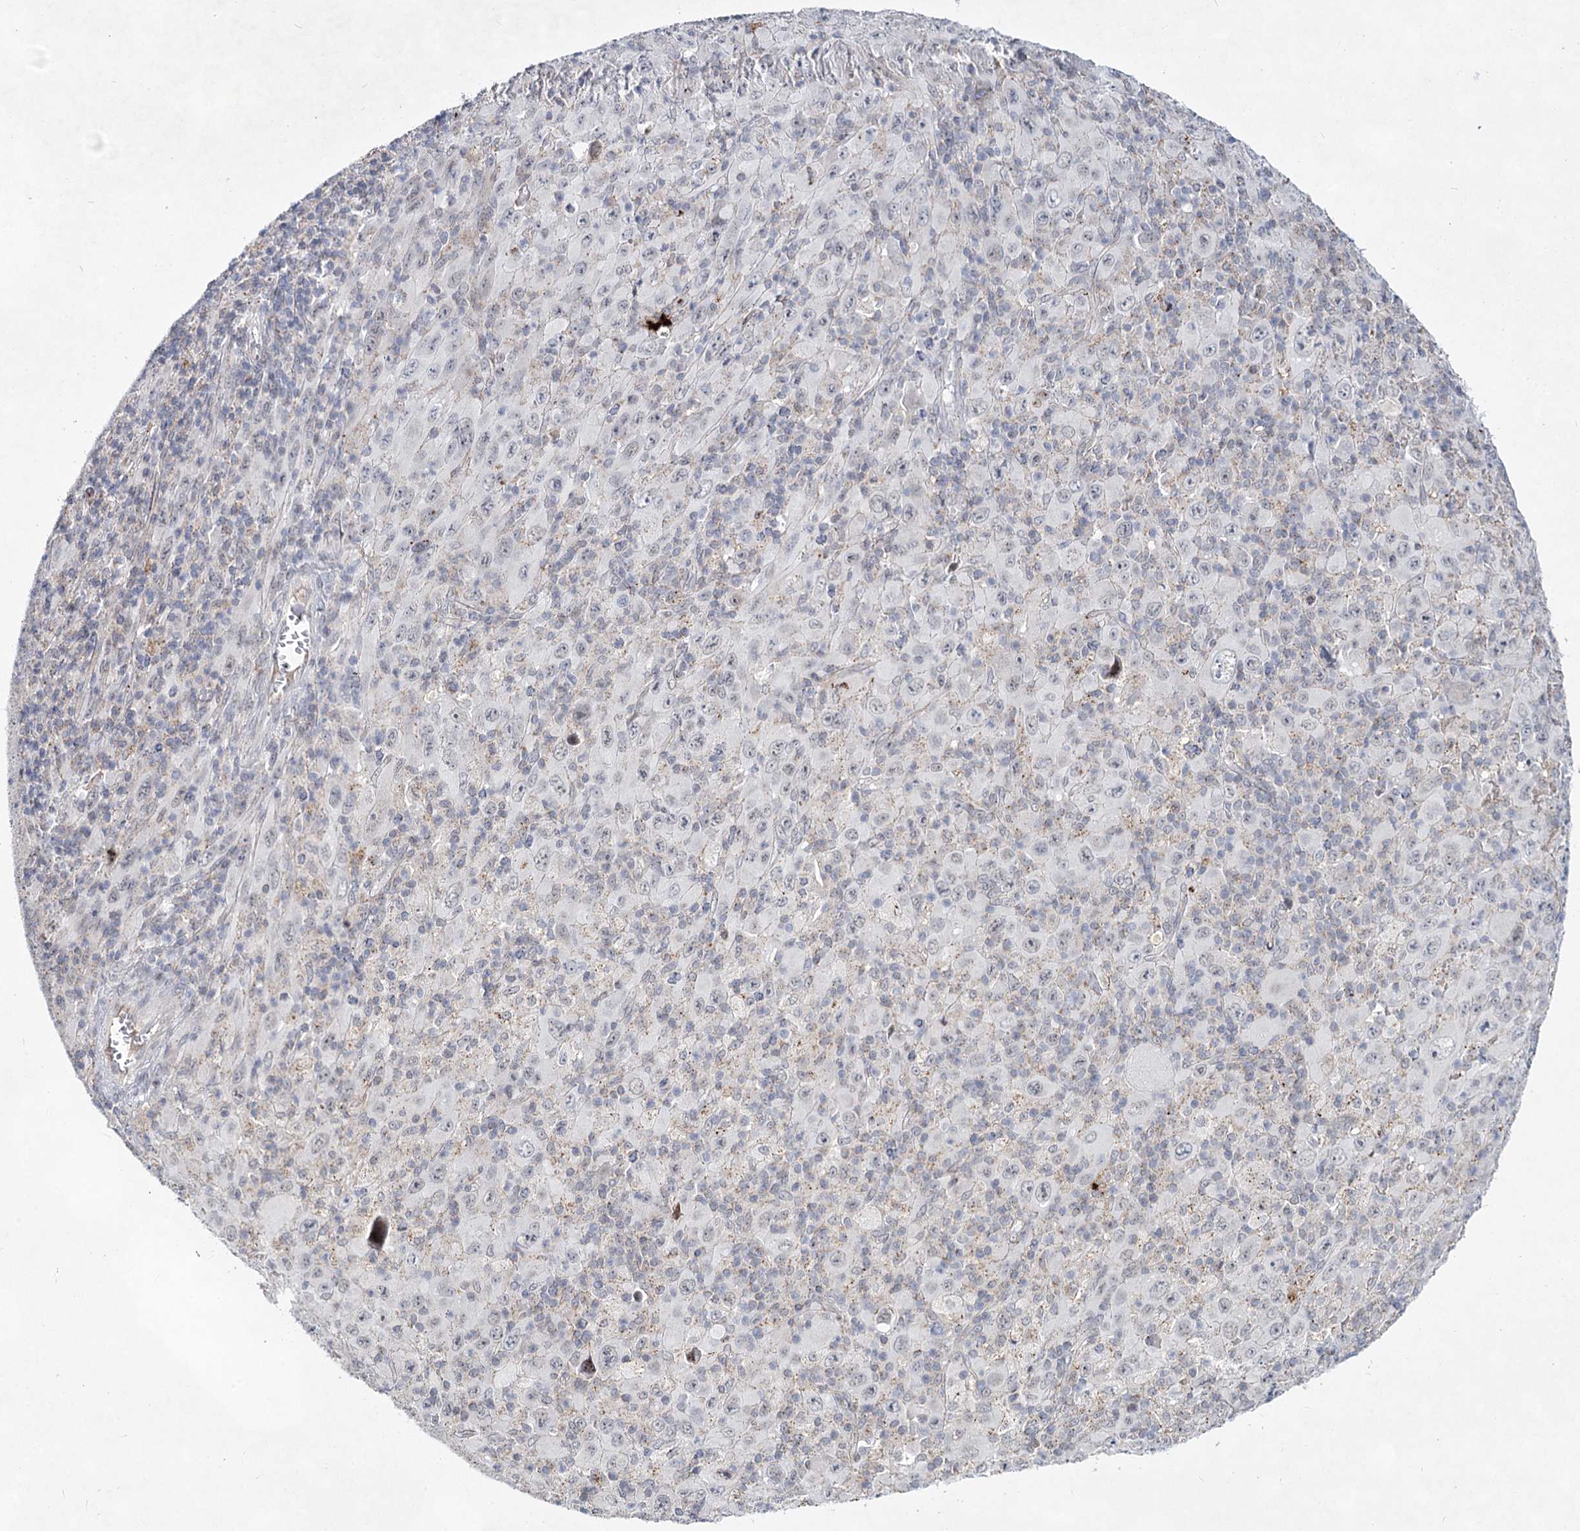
{"staining": {"intensity": "negative", "quantity": "none", "location": "none"}, "tissue": "melanoma", "cell_type": "Tumor cells", "image_type": "cancer", "snomed": [{"axis": "morphology", "description": "Malignant melanoma, Metastatic site"}, {"axis": "topography", "description": "Skin"}], "caption": "A high-resolution photomicrograph shows immunohistochemistry (IHC) staining of melanoma, which reveals no significant staining in tumor cells. (DAB (3,3'-diaminobenzidine) IHC visualized using brightfield microscopy, high magnification).", "gene": "ATL2", "patient": {"sex": "female", "age": 56}}